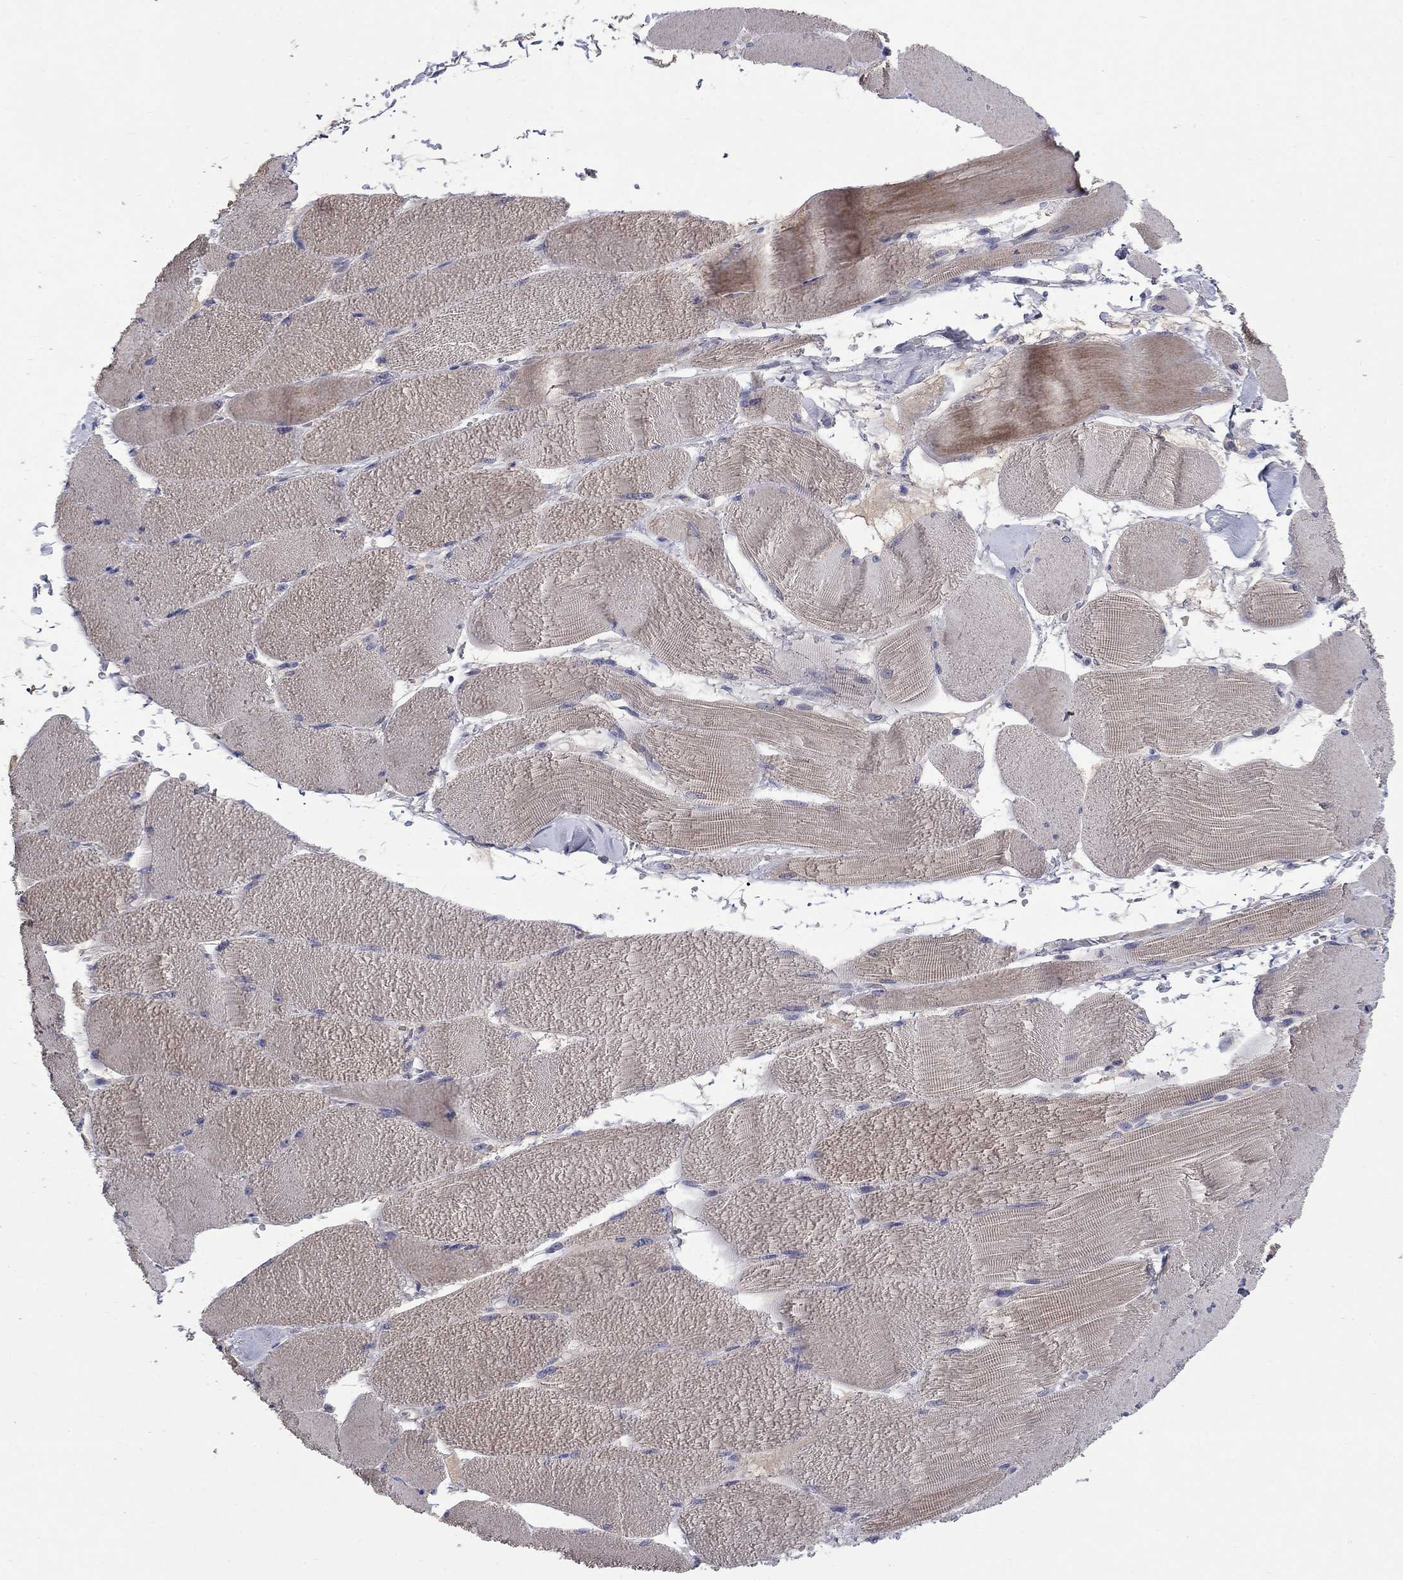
{"staining": {"intensity": "weak", "quantity": "<25%", "location": "cytoplasmic/membranous"}, "tissue": "skeletal muscle", "cell_type": "Myocytes", "image_type": "normal", "snomed": [{"axis": "morphology", "description": "Normal tissue, NOS"}, {"axis": "topography", "description": "Skeletal muscle"}], "caption": "Micrograph shows no significant protein expression in myocytes of unremarkable skeletal muscle. (DAB (3,3'-diaminobenzidine) IHC visualized using brightfield microscopy, high magnification).", "gene": "FRK", "patient": {"sex": "male", "age": 56}}